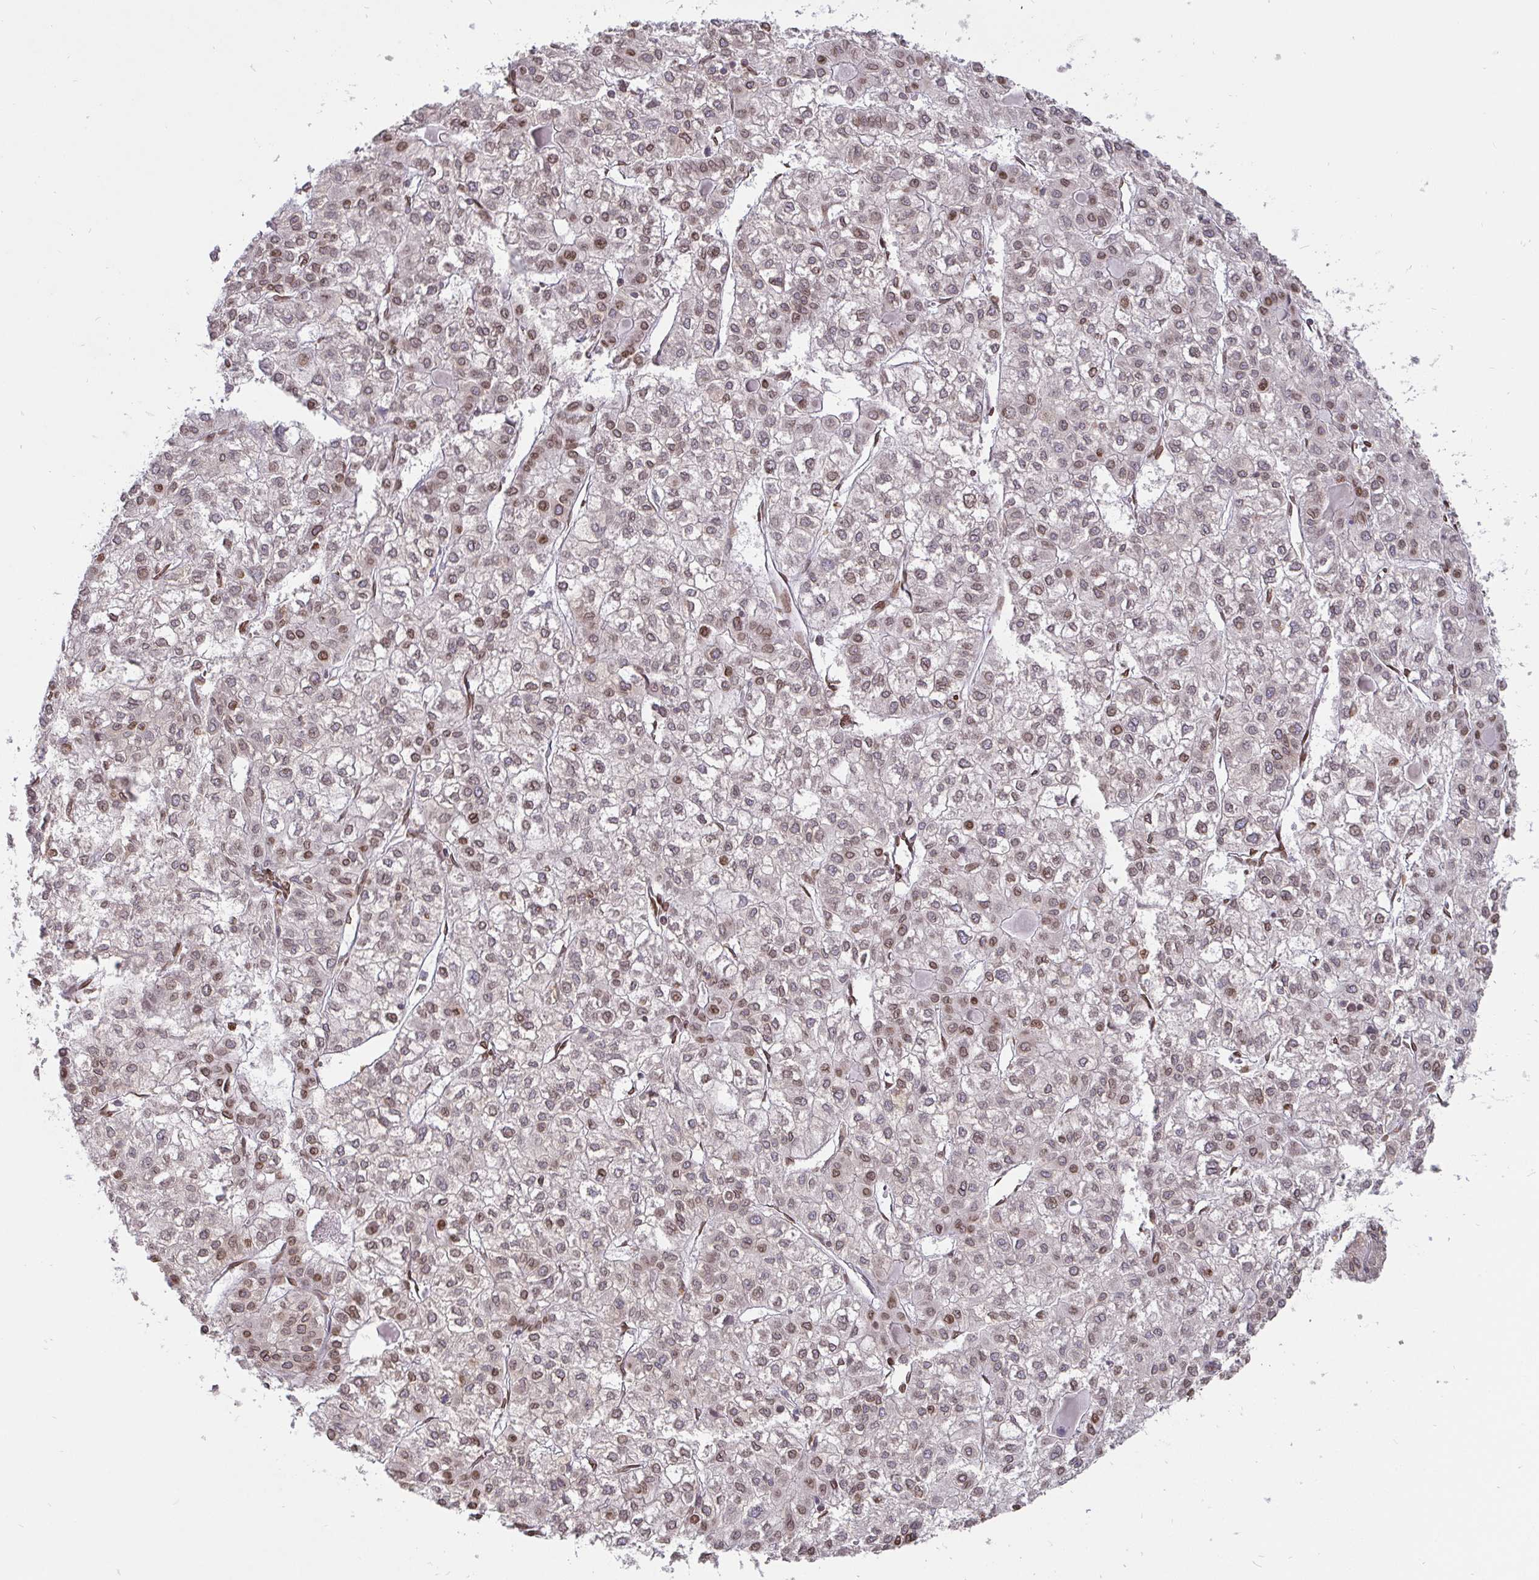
{"staining": {"intensity": "weak", "quantity": "25%-75%", "location": "nuclear"}, "tissue": "liver cancer", "cell_type": "Tumor cells", "image_type": "cancer", "snomed": [{"axis": "morphology", "description": "Carcinoma, Hepatocellular, NOS"}, {"axis": "topography", "description": "Liver"}], "caption": "Liver cancer stained with a protein marker demonstrates weak staining in tumor cells.", "gene": "EMD", "patient": {"sex": "female", "age": 43}}